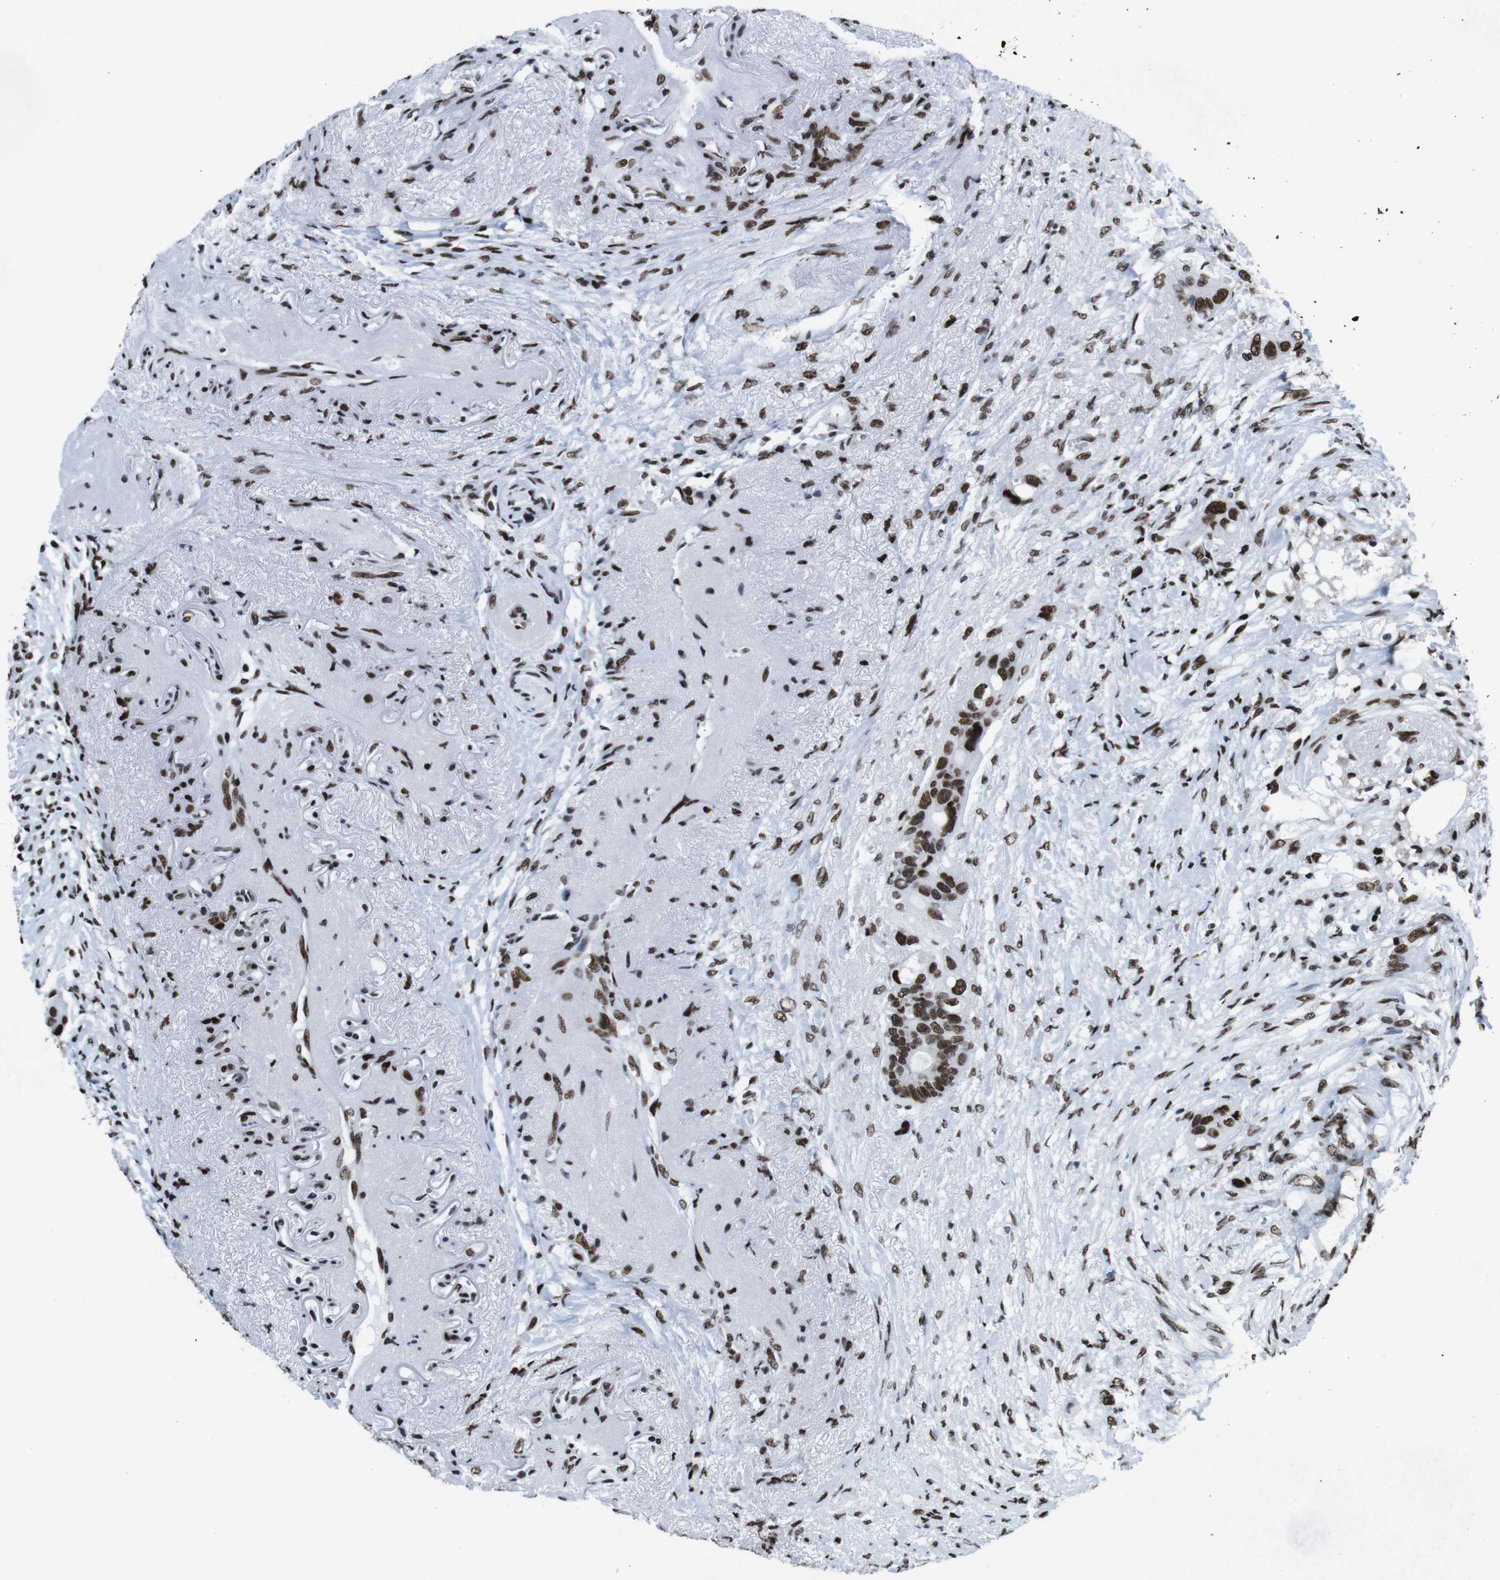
{"staining": {"intensity": "strong", "quantity": ">75%", "location": "nuclear"}, "tissue": "colorectal cancer", "cell_type": "Tumor cells", "image_type": "cancer", "snomed": [{"axis": "morphology", "description": "Adenocarcinoma, NOS"}, {"axis": "topography", "description": "Colon"}], "caption": "There is high levels of strong nuclear expression in tumor cells of colorectal adenocarcinoma, as demonstrated by immunohistochemical staining (brown color).", "gene": "CITED2", "patient": {"sex": "female", "age": 57}}